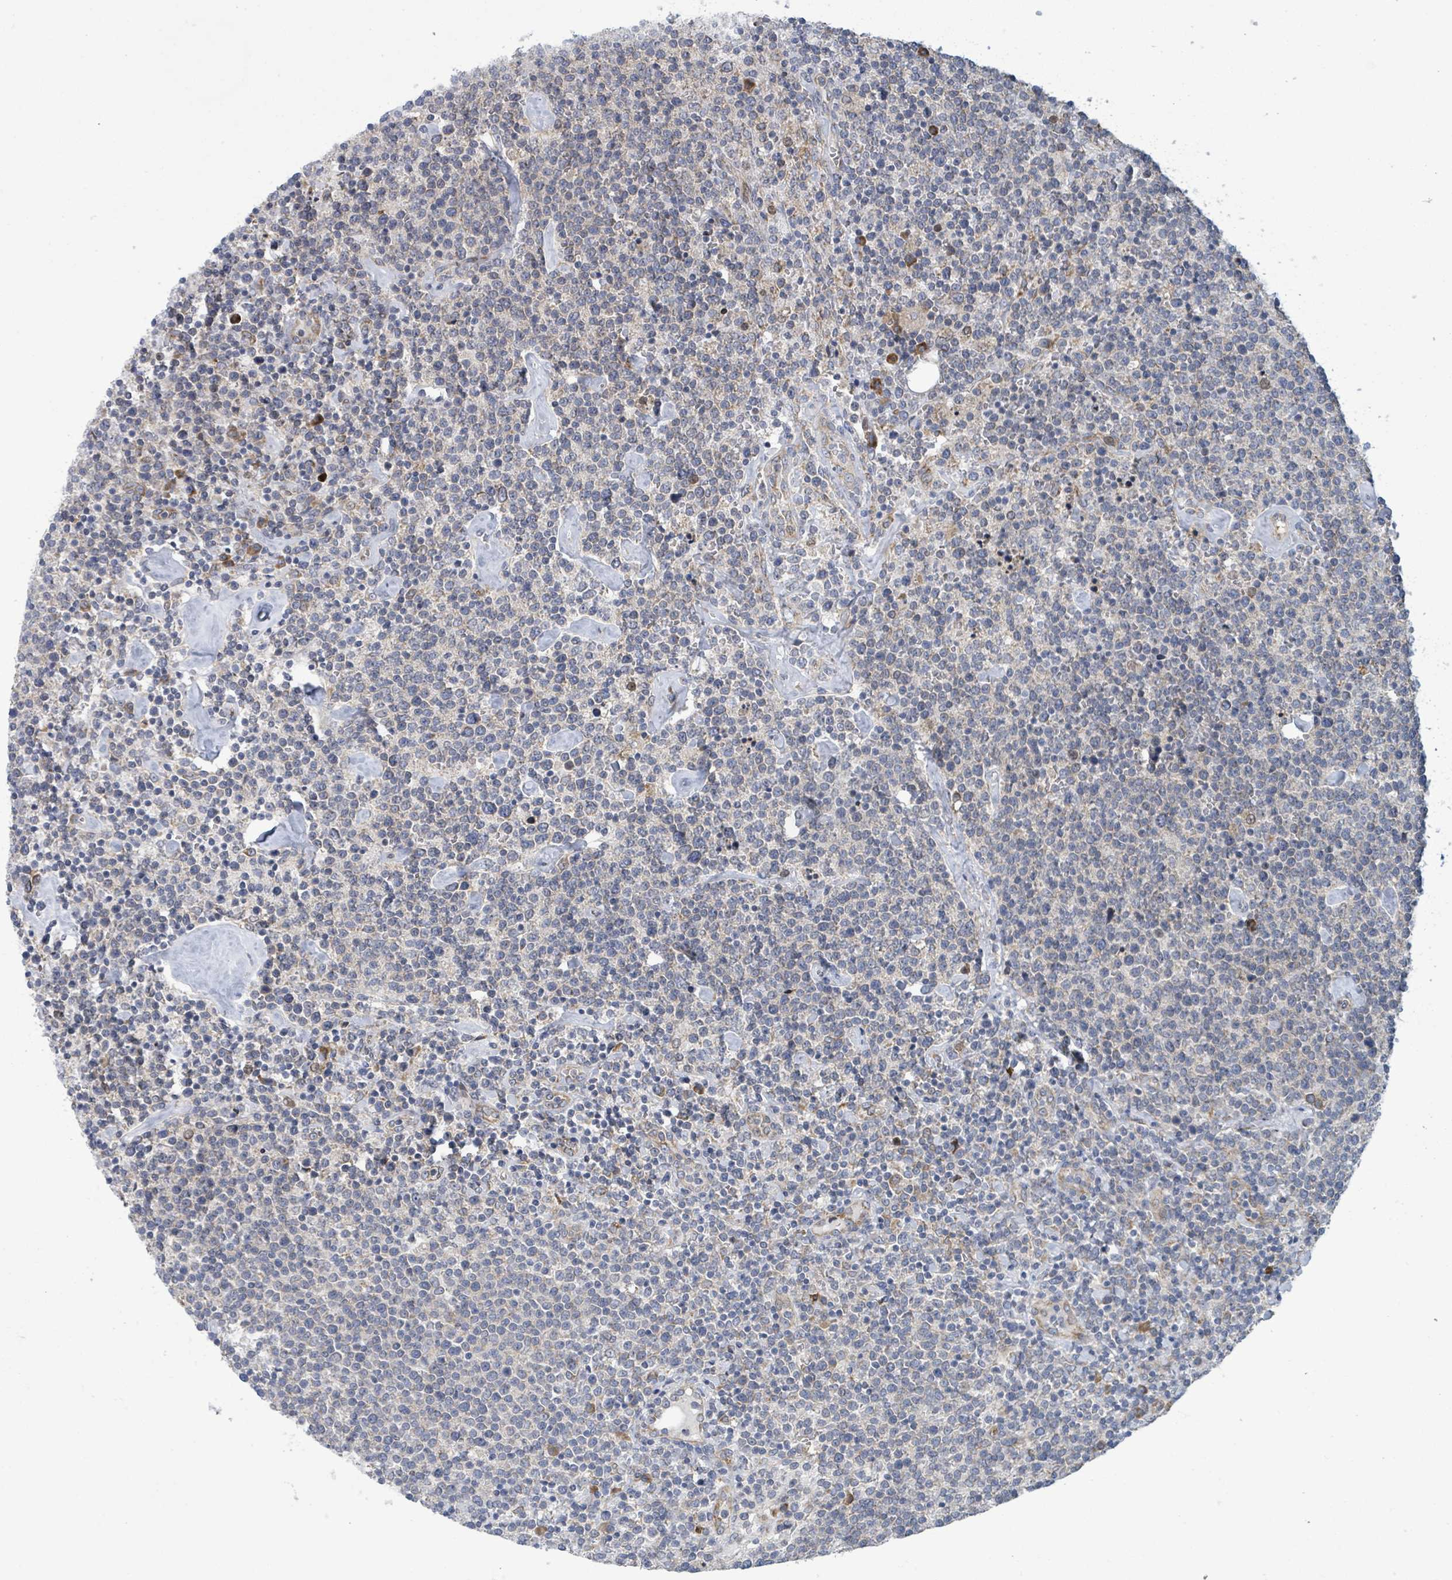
{"staining": {"intensity": "negative", "quantity": "none", "location": "none"}, "tissue": "lymphoma", "cell_type": "Tumor cells", "image_type": "cancer", "snomed": [{"axis": "morphology", "description": "Malignant lymphoma, non-Hodgkin's type, High grade"}, {"axis": "topography", "description": "Lymph node"}], "caption": "Photomicrograph shows no protein positivity in tumor cells of malignant lymphoma, non-Hodgkin's type (high-grade) tissue.", "gene": "NOMO1", "patient": {"sex": "male", "age": 61}}